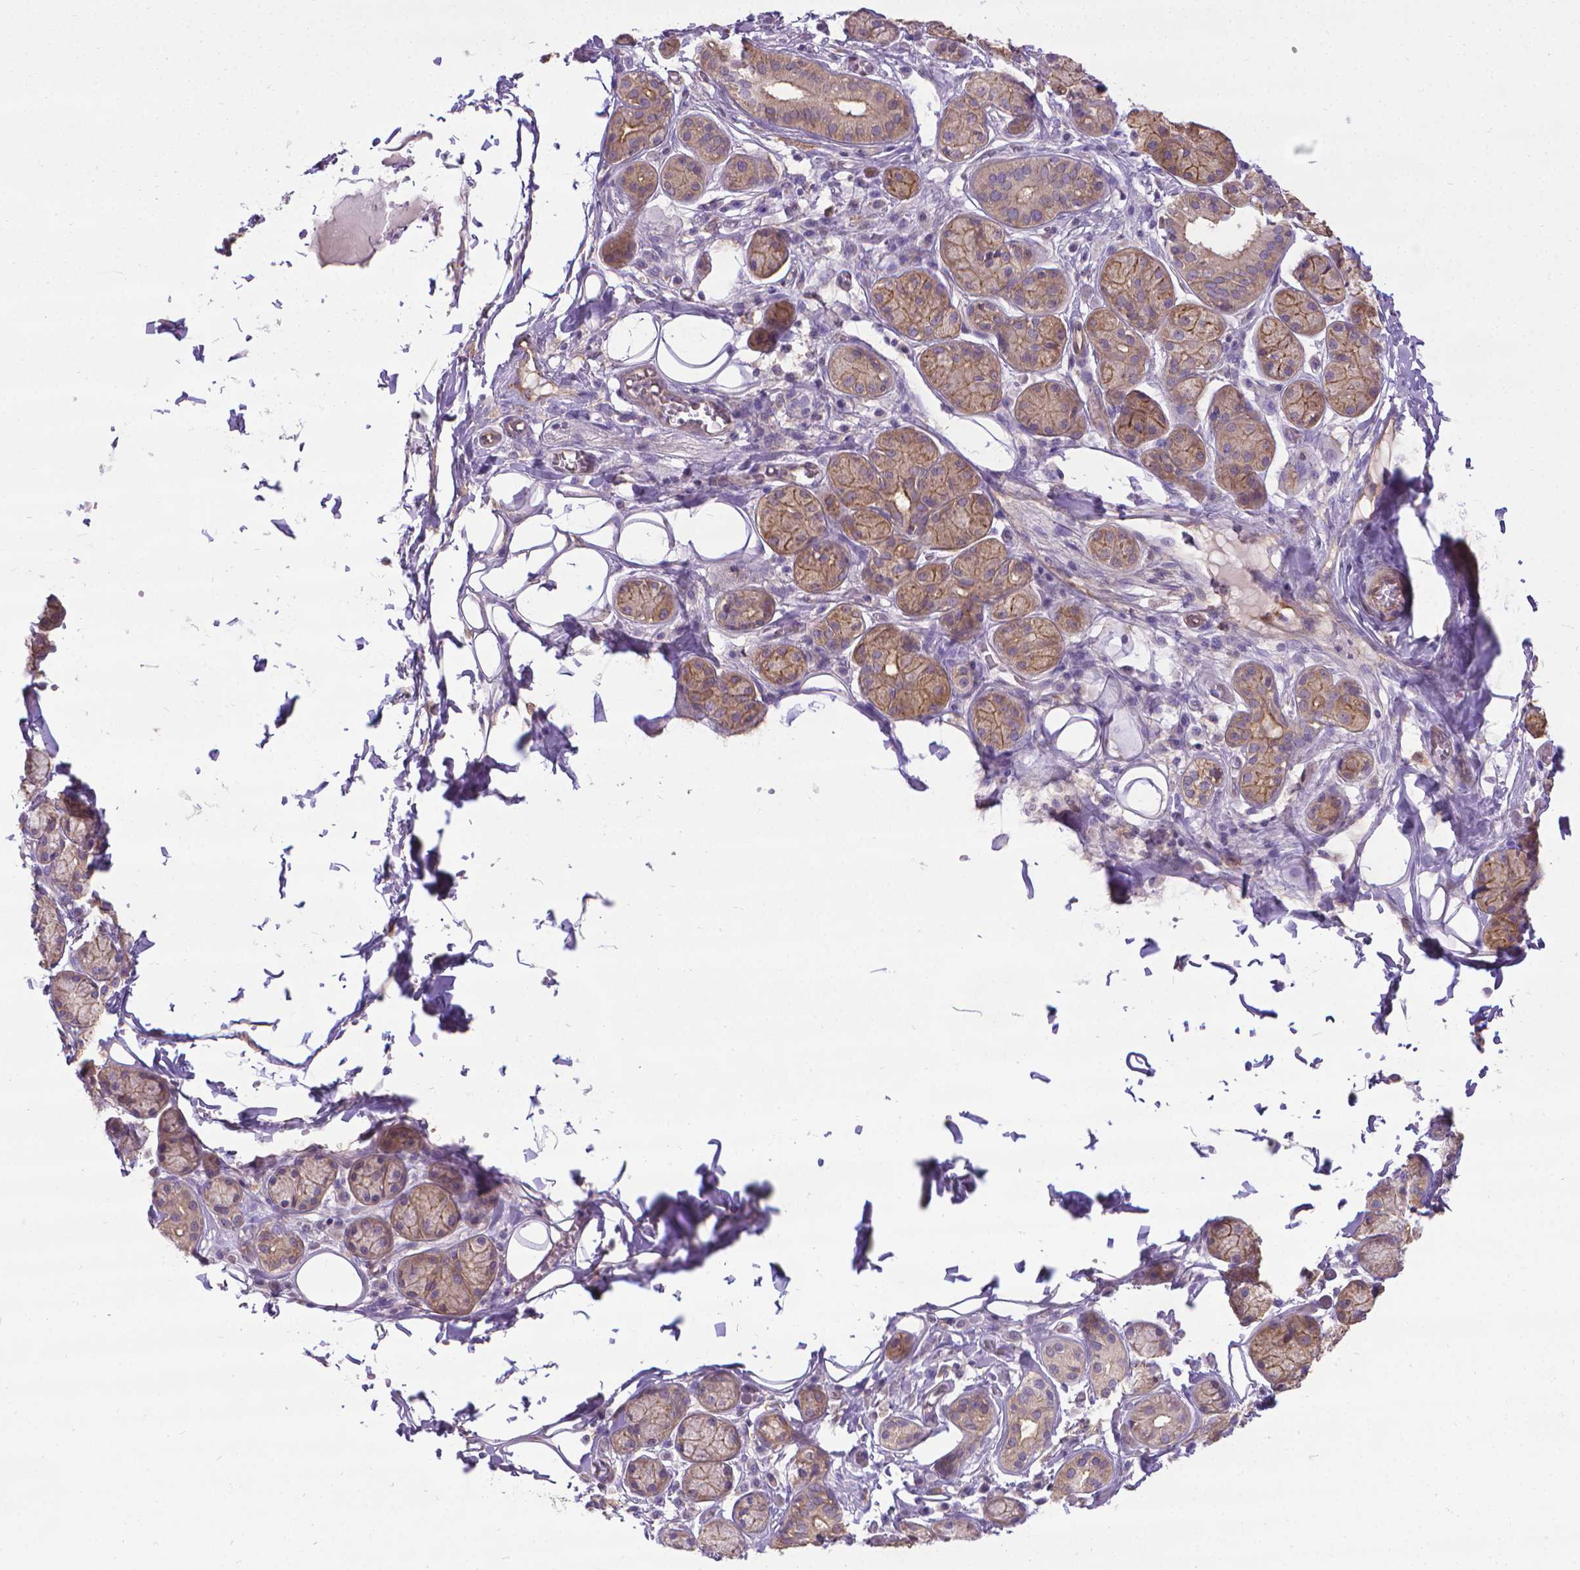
{"staining": {"intensity": "moderate", "quantity": "25%-75%", "location": "cytoplasmic/membranous"}, "tissue": "salivary gland", "cell_type": "Glandular cells", "image_type": "normal", "snomed": [{"axis": "morphology", "description": "Normal tissue, NOS"}, {"axis": "topography", "description": "Salivary gland"}, {"axis": "topography", "description": "Peripheral nerve tissue"}], "caption": "Glandular cells display medium levels of moderate cytoplasmic/membranous expression in approximately 25%-75% of cells in benign human salivary gland. The protein is shown in brown color, while the nuclei are stained blue.", "gene": "CFAP299", "patient": {"sex": "male", "age": 71}}